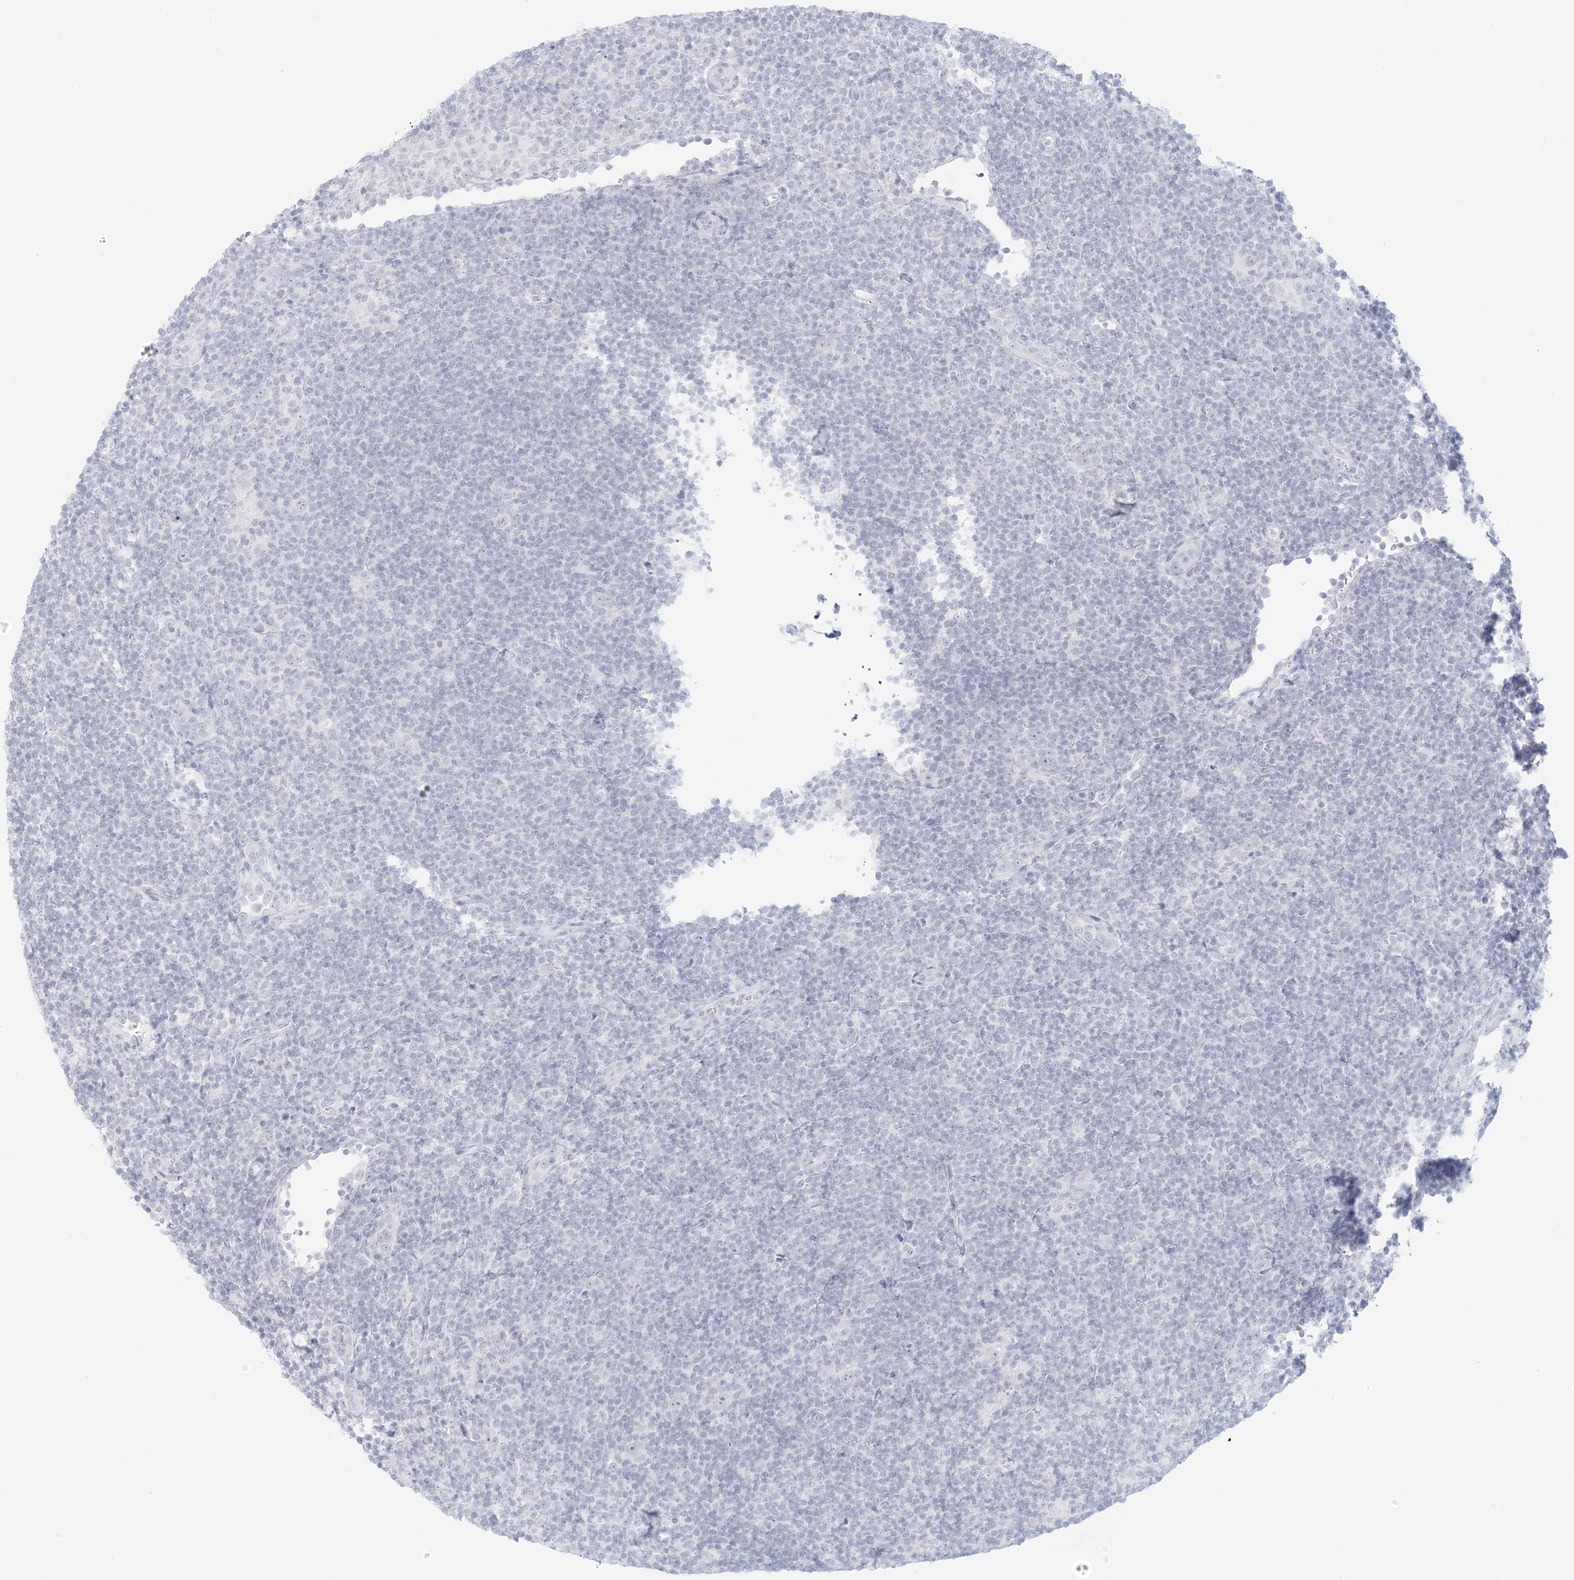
{"staining": {"intensity": "negative", "quantity": "none", "location": "none"}, "tissue": "lymphoma", "cell_type": "Tumor cells", "image_type": "cancer", "snomed": [{"axis": "morphology", "description": "Hodgkin's disease, NOS"}, {"axis": "topography", "description": "Lymph node"}], "caption": "Tumor cells show no significant staining in lymphoma.", "gene": "LIPT1", "patient": {"sex": "female", "age": 57}}